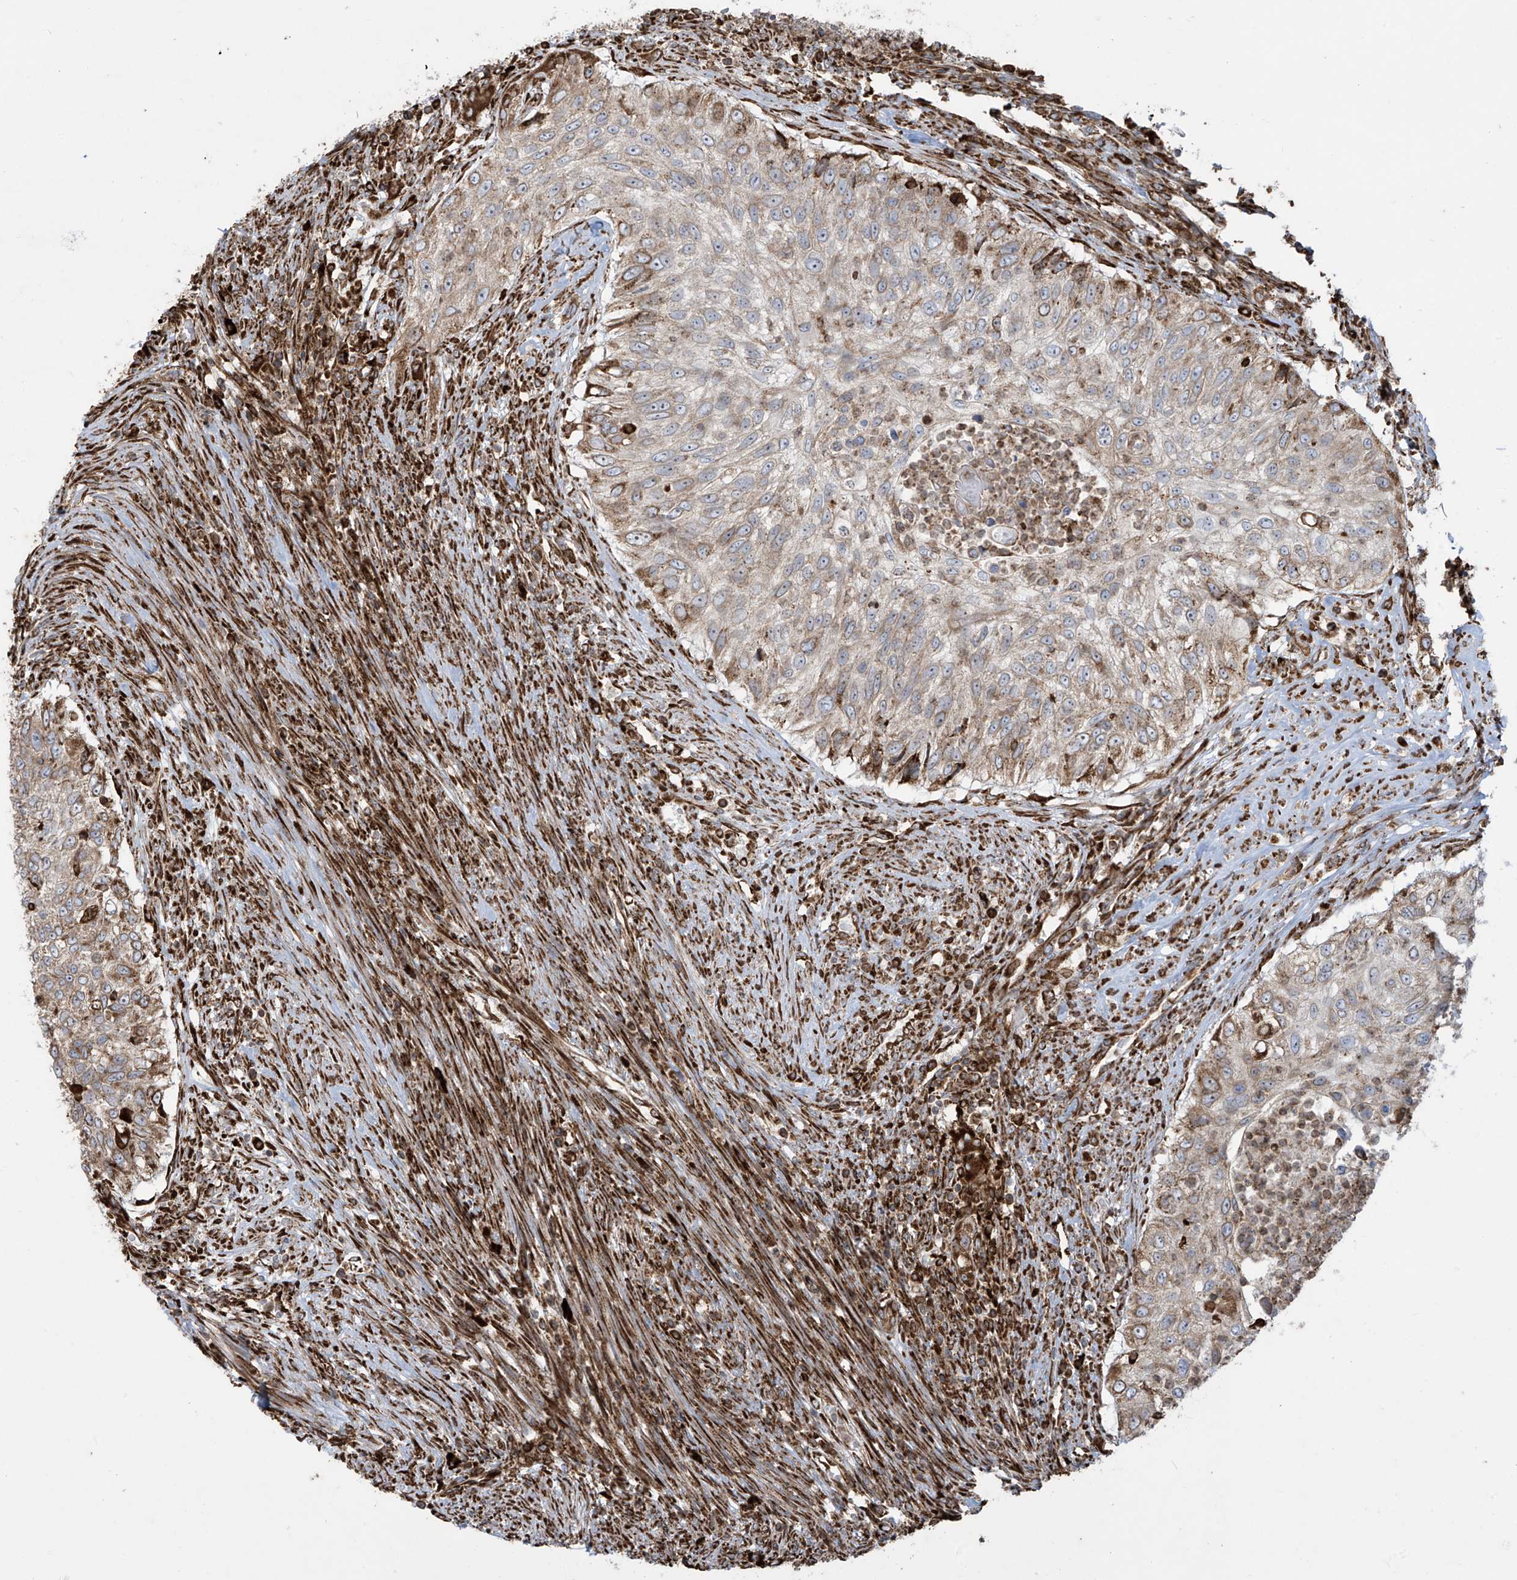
{"staining": {"intensity": "strong", "quantity": "<25%", "location": "cytoplasmic/membranous"}, "tissue": "urothelial cancer", "cell_type": "Tumor cells", "image_type": "cancer", "snomed": [{"axis": "morphology", "description": "Urothelial carcinoma, High grade"}, {"axis": "topography", "description": "Urinary bladder"}], "caption": "Protein staining by immunohistochemistry shows strong cytoplasmic/membranous expression in approximately <25% of tumor cells in urothelial cancer.", "gene": "MX1", "patient": {"sex": "female", "age": 60}}